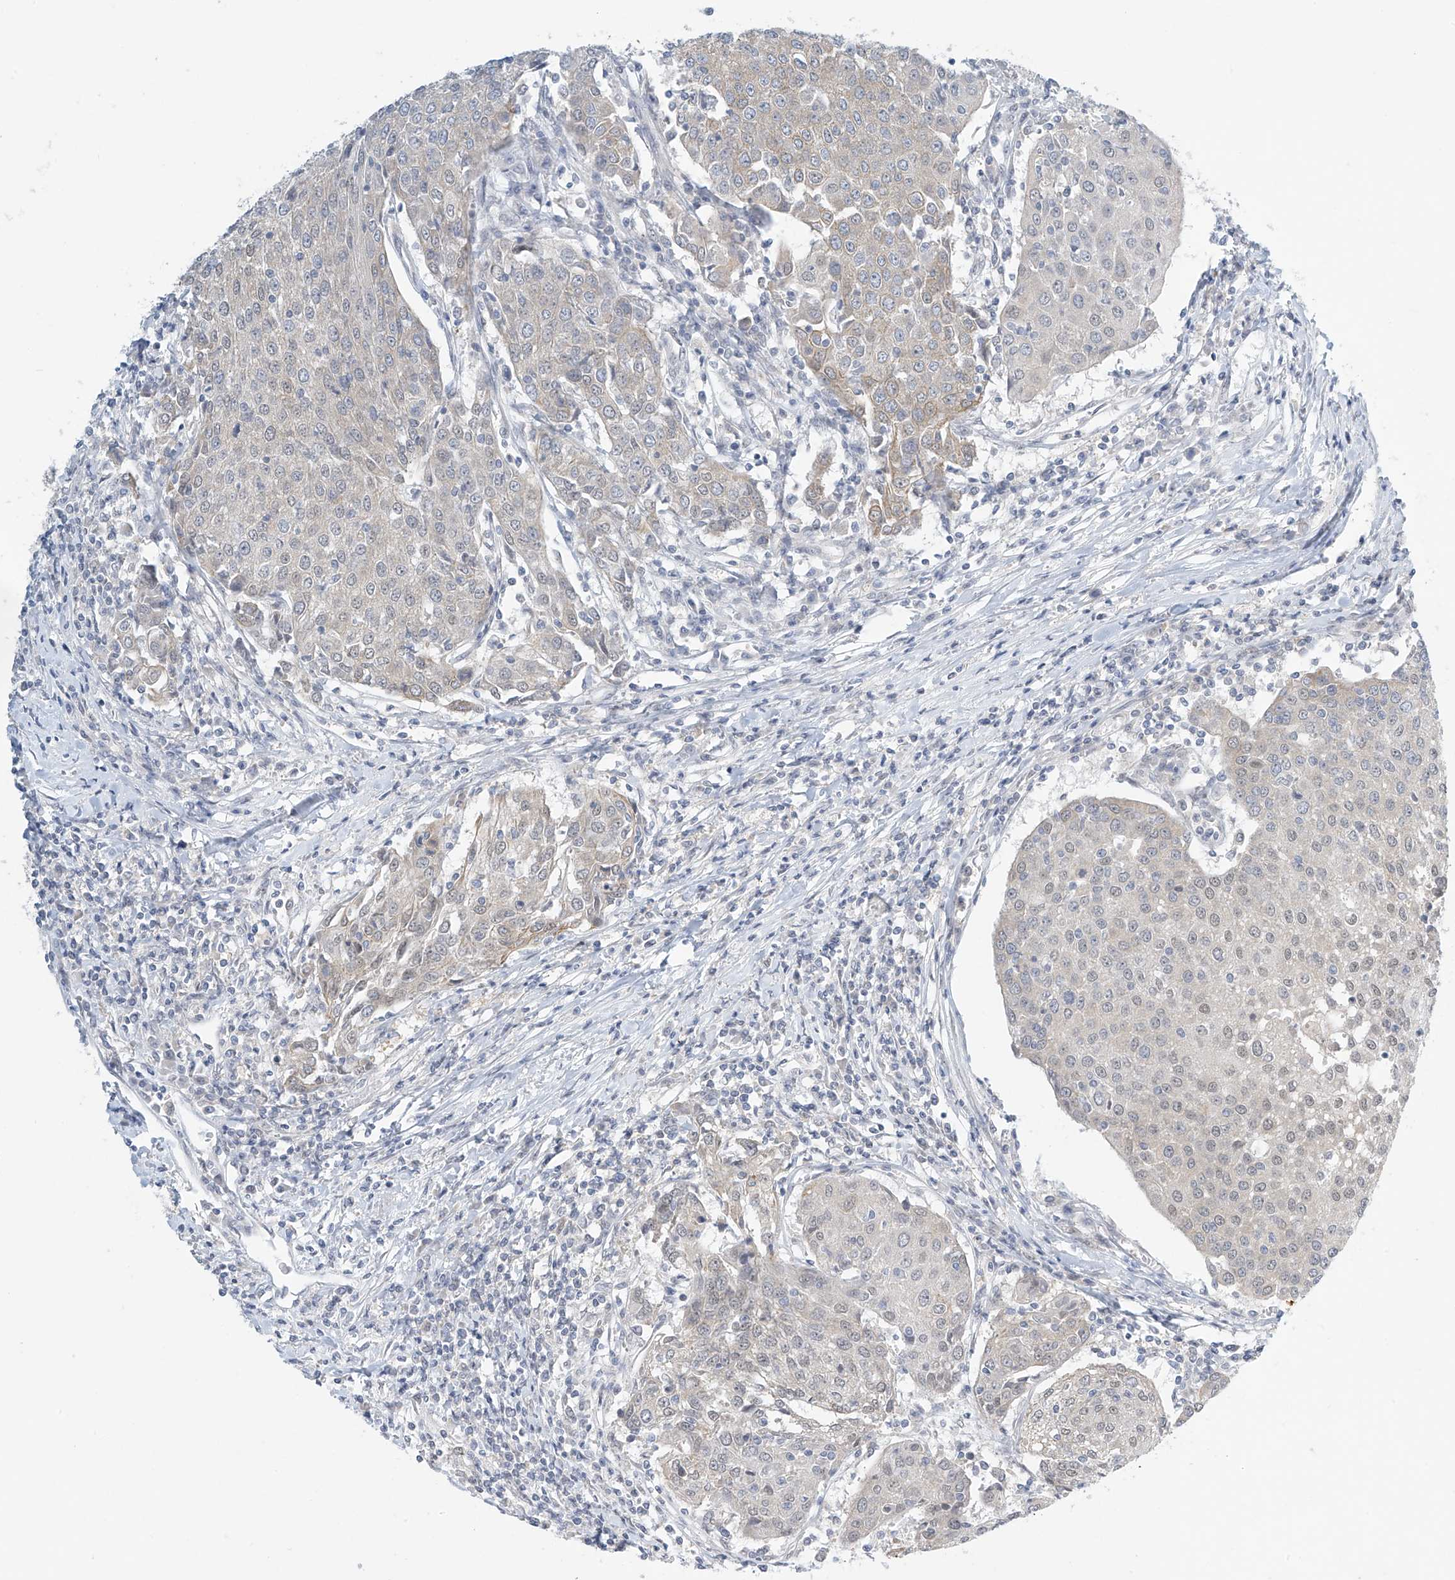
{"staining": {"intensity": "negative", "quantity": "none", "location": "none"}, "tissue": "urothelial cancer", "cell_type": "Tumor cells", "image_type": "cancer", "snomed": [{"axis": "morphology", "description": "Urothelial carcinoma, High grade"}, {"axis": "topography", "description": "Urinary bladder"}], "caption": "The image exhibits no significant expression in tumor cells of urothelial cancer.", "gene": "APLF", "patient": {"sex": "female", "age": 85}}